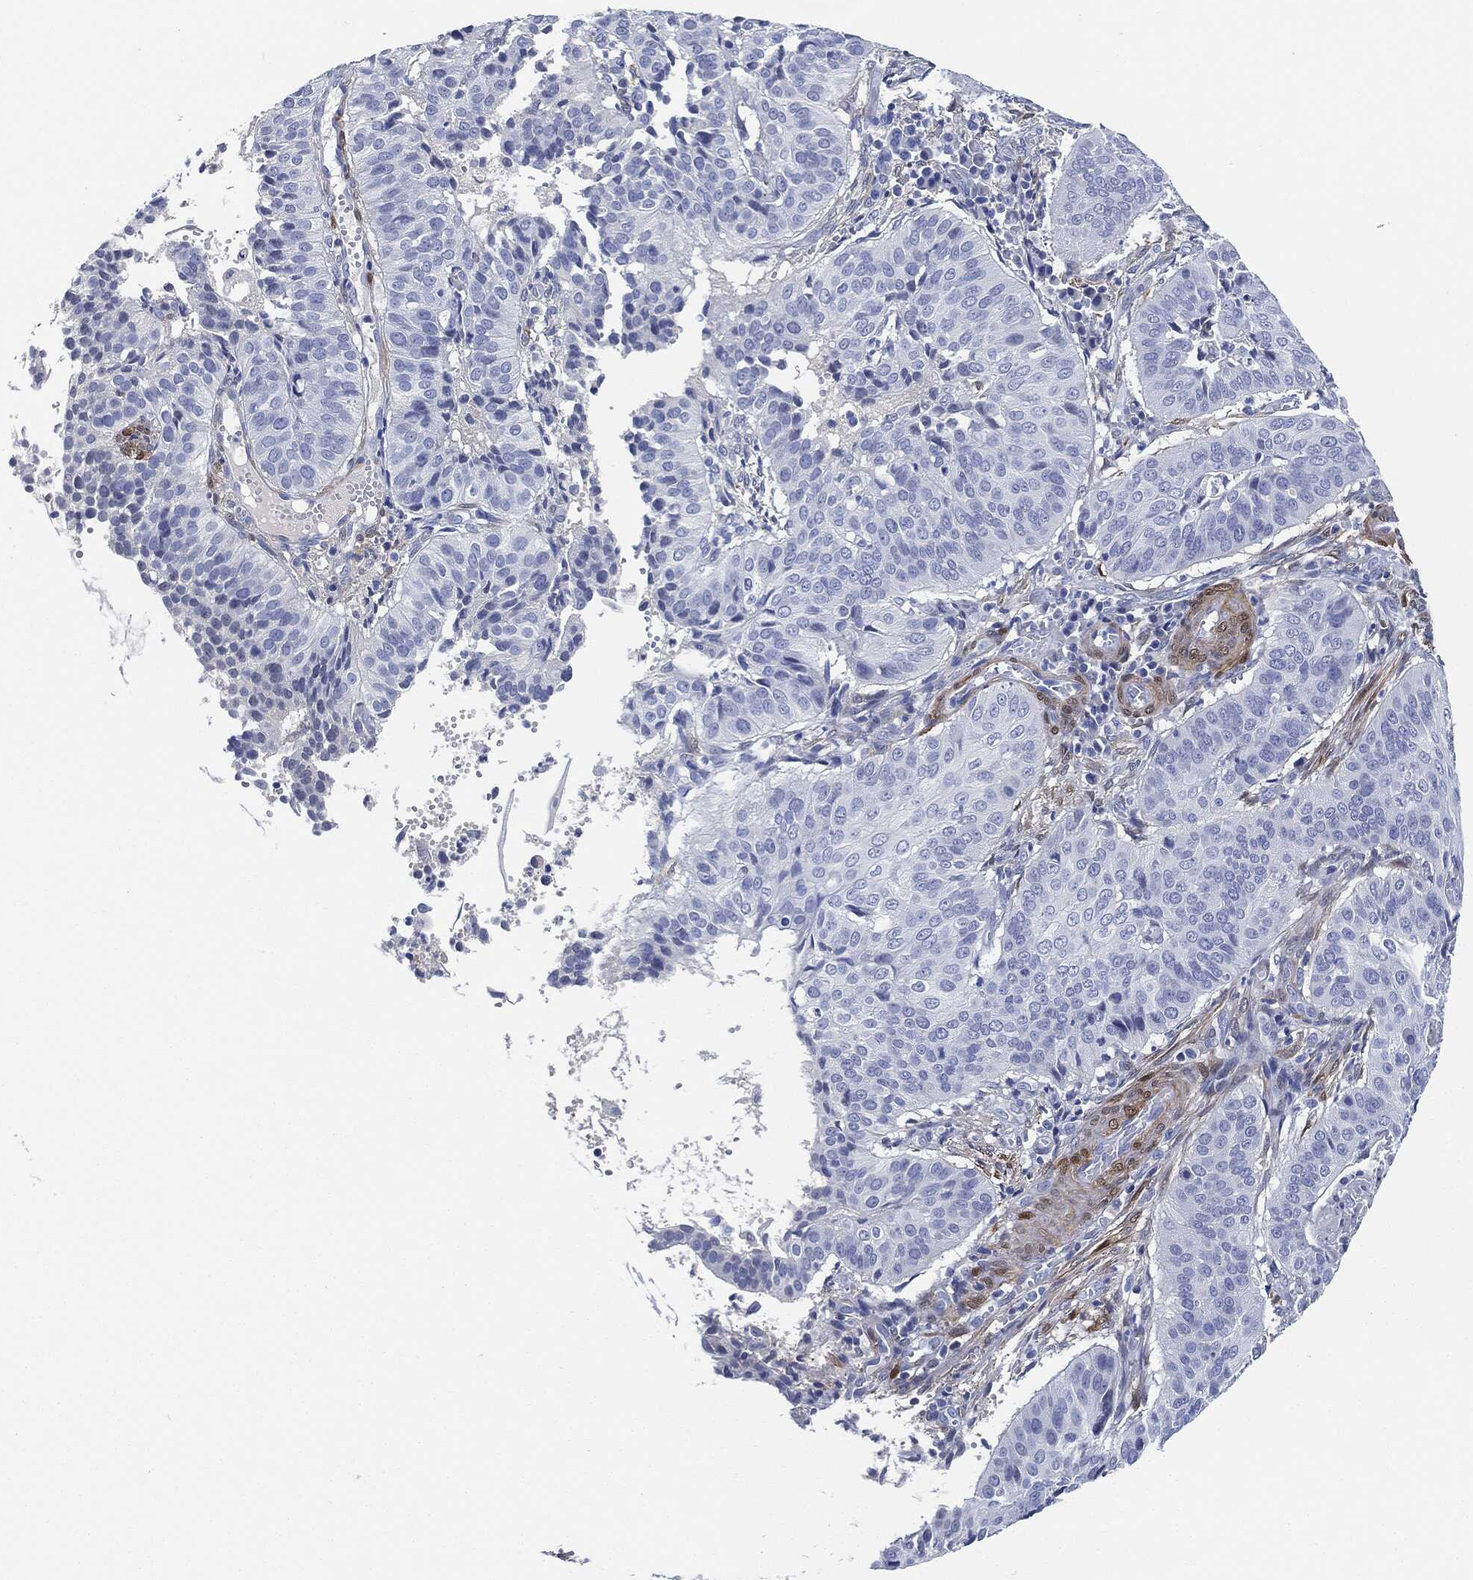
{"staining": {"intensity": "negative", "quantity": "none", "location": "none"}, "tissue": "cervical cancer", "cell_type": "Tumor cells", "image_type": "cancer", "snomed": [{"axis": "morphology", "description": "Normal tissue, NOS"}, {"axis": "morphology", "description": "Squamous cell carcinoma, NOS"}, {"axis": "topography", "description": "Cervix"}], "caption": "High power microscopy image of an immunohistochemistry histopathology image of cervical cancer (squamous cell carcinoma), revealing no significant expression in tumor cells.", "gene": "TAGLN", "patient": {"sex": "female", "age": 39}}